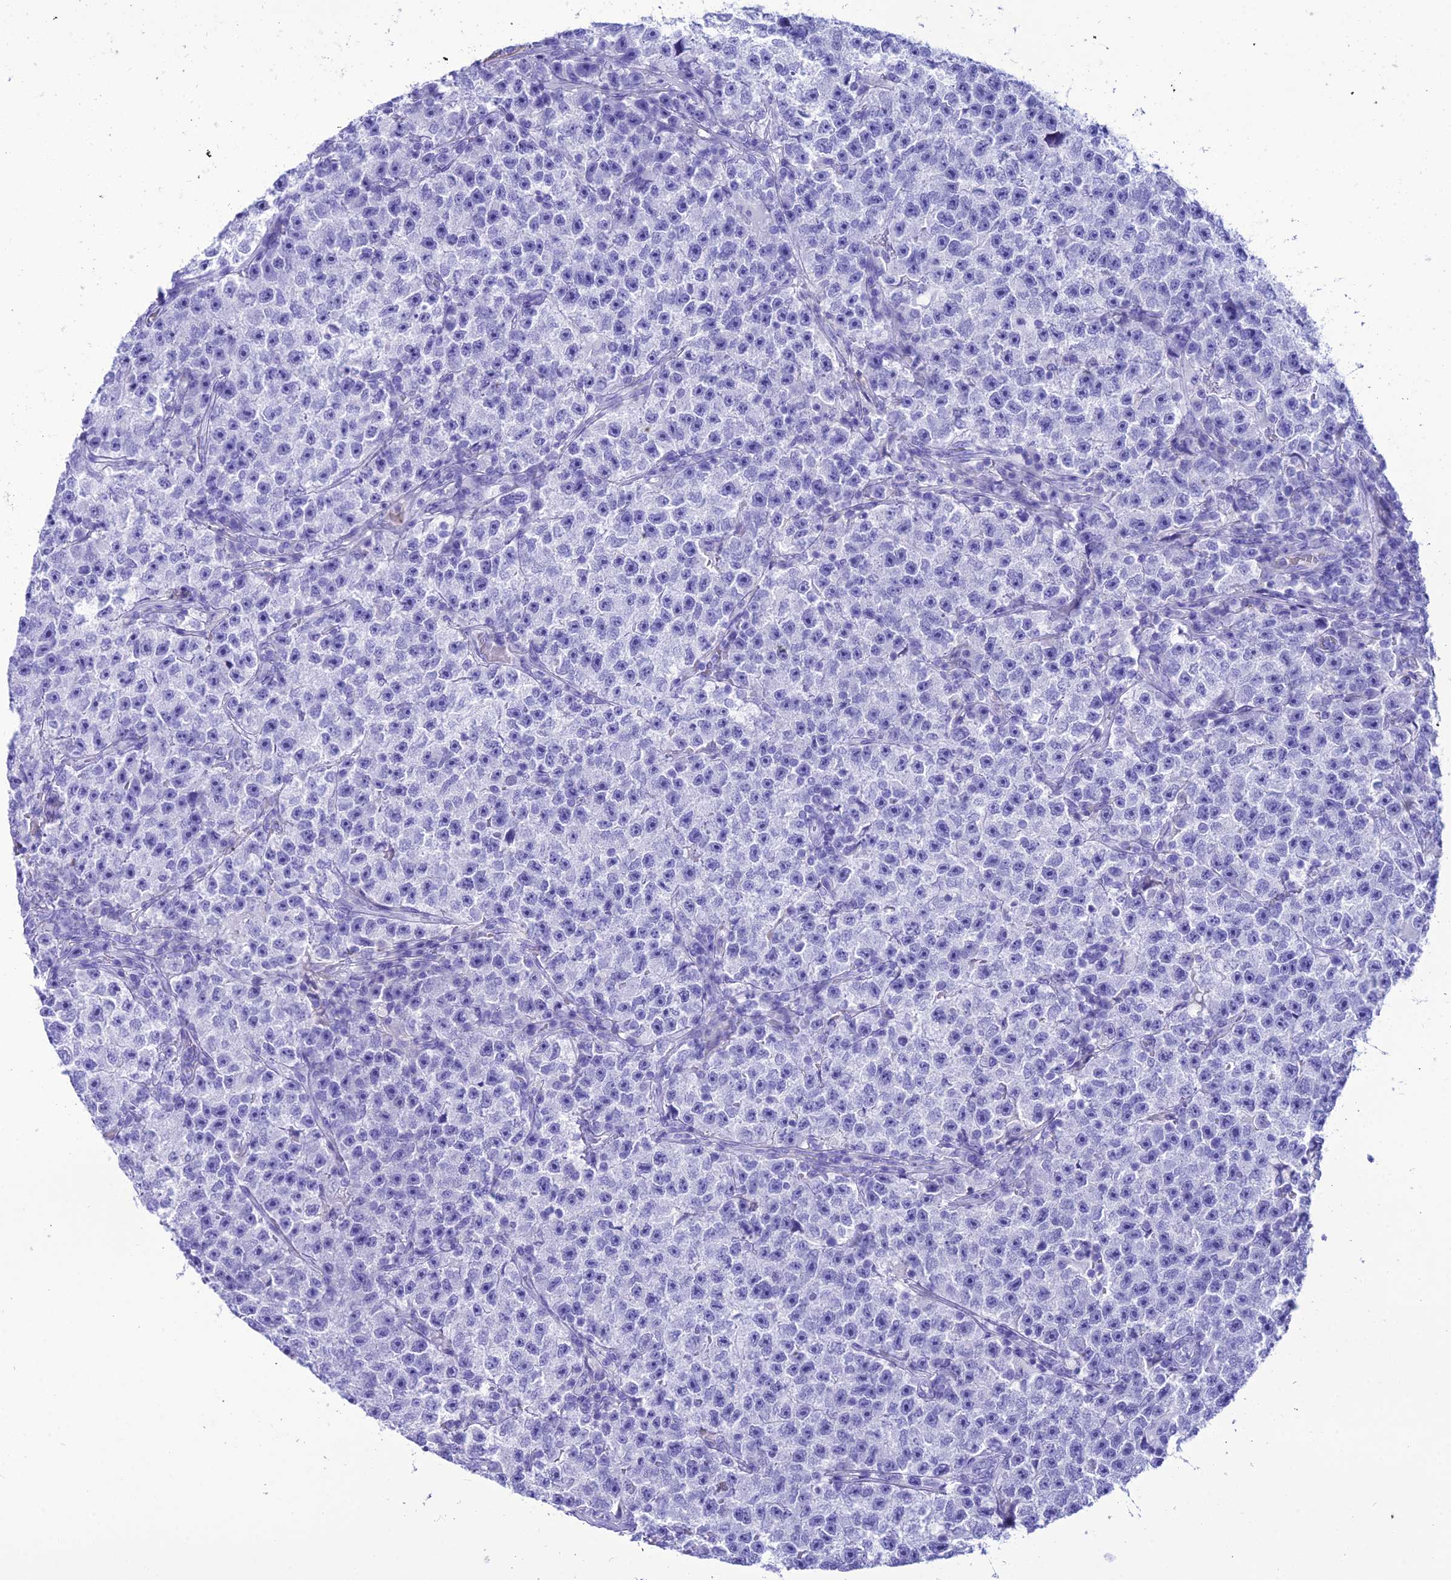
{"staining": {"intensity": "negative", "quantity": "none", "location": "none"}, "tissue": "testis cancer", "cell_type": "Tumor cells", "image_type": "cancer", "snomed": [{"axis": "morphology", "description": "Seminoma, NOS"}, {"axis": "topography", "description": "Testis"}], "caption": "Tumor cells show no significant protein staining in testis cancer (seminoma).", "gene": "PNMA5", "patient": {"sex": "male", "age": 22}}